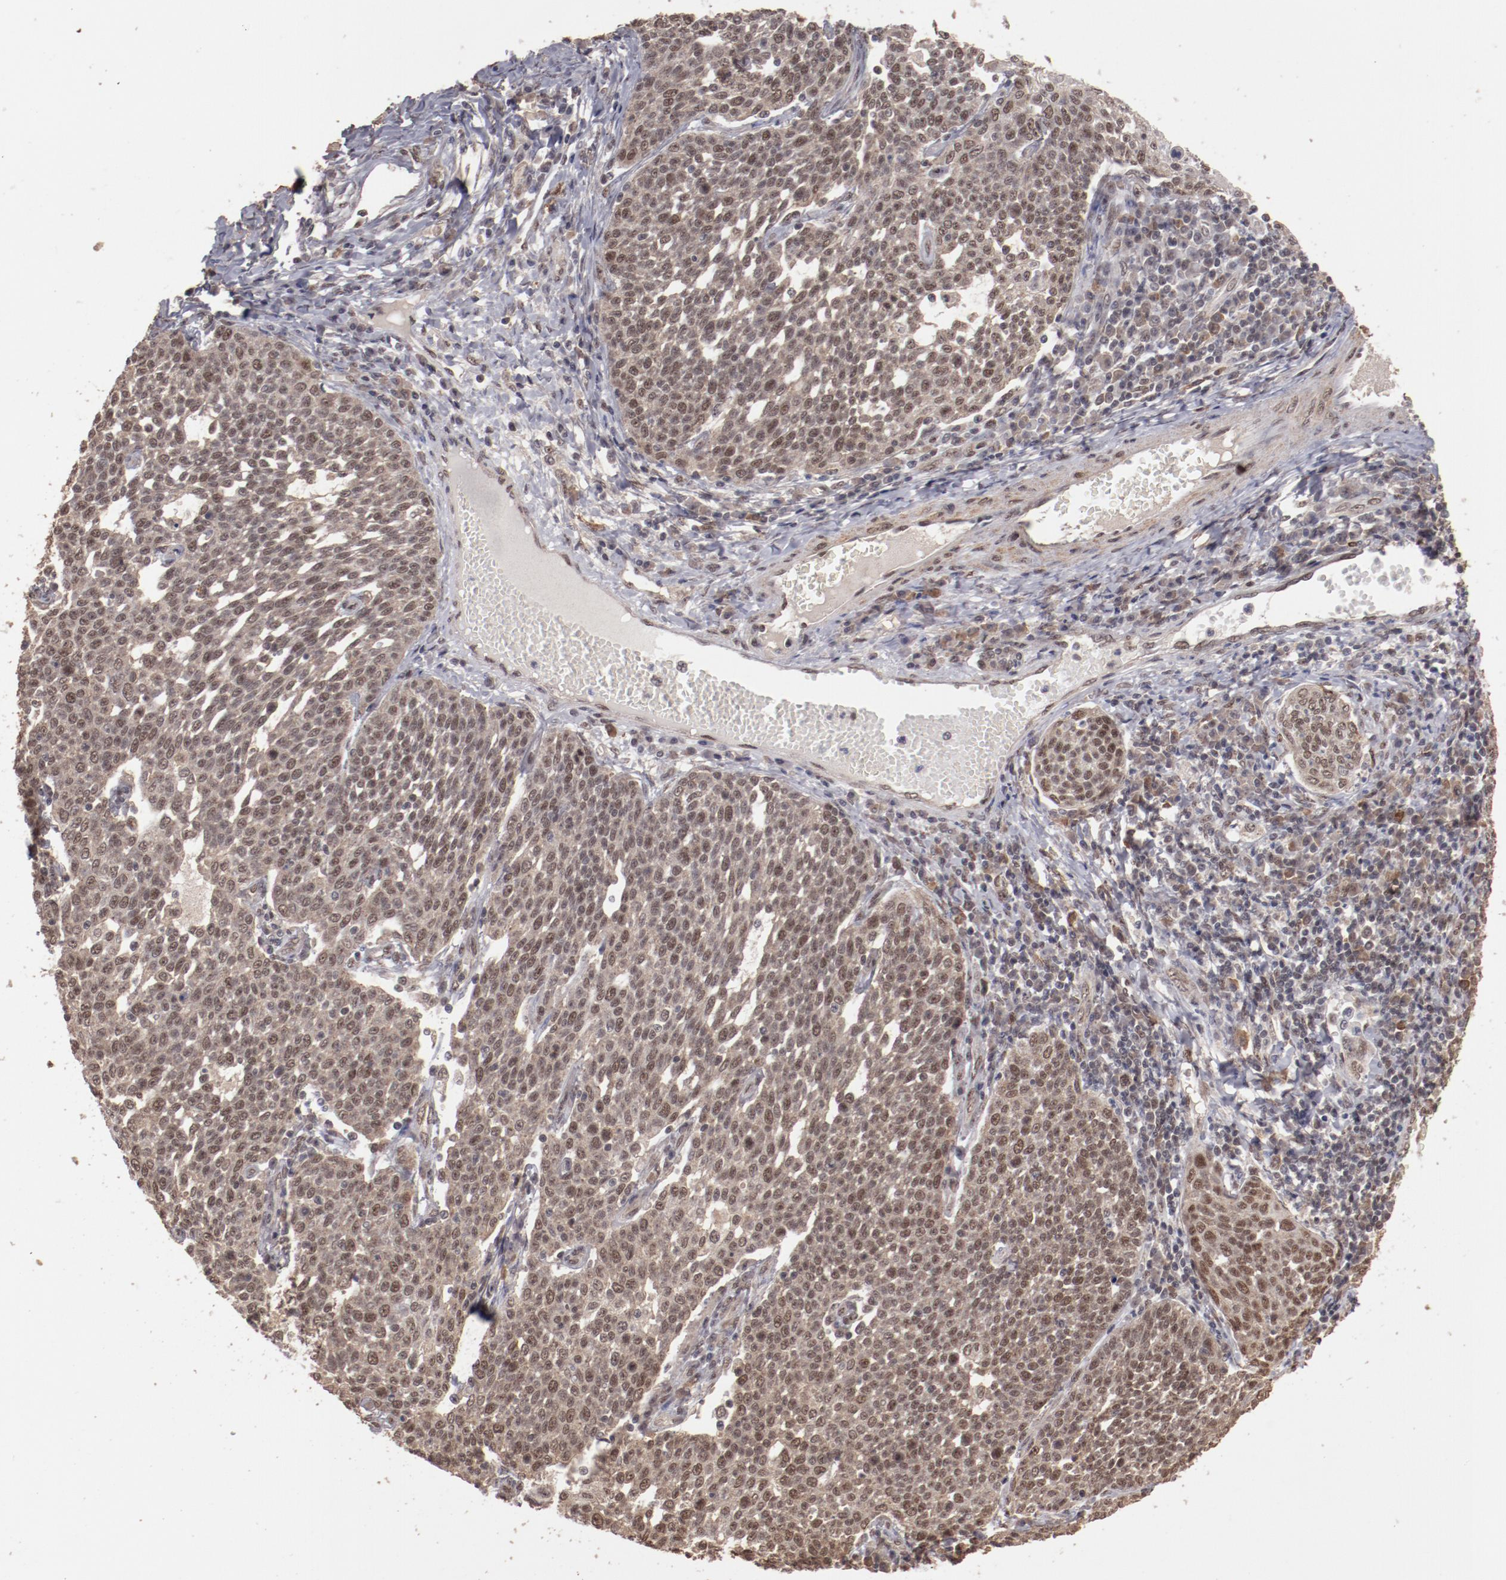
{"staining": {"intensity": "weak", "quantity": "25%-75%", "location": "cytoplasmic/membranous,nuclear"}, "tissue": "cervical cancer", "cell_type": "Tumor cells", "image_type": "cancer", "snomed": [{"axis": "morphology", "description": "Squamous cell carcinoma, NOS"}, {"axis": "topography", "description": "Cervix"}], "caption": "Protein staining demonstrates weak cytoplasmic/membranous and nuclear staining in about 25%-75% of tumor cells in cervical cancer (squamous cell carcinoma).", "gene": "CLOCK", "patient": {"sex": "female", "age": 34}}